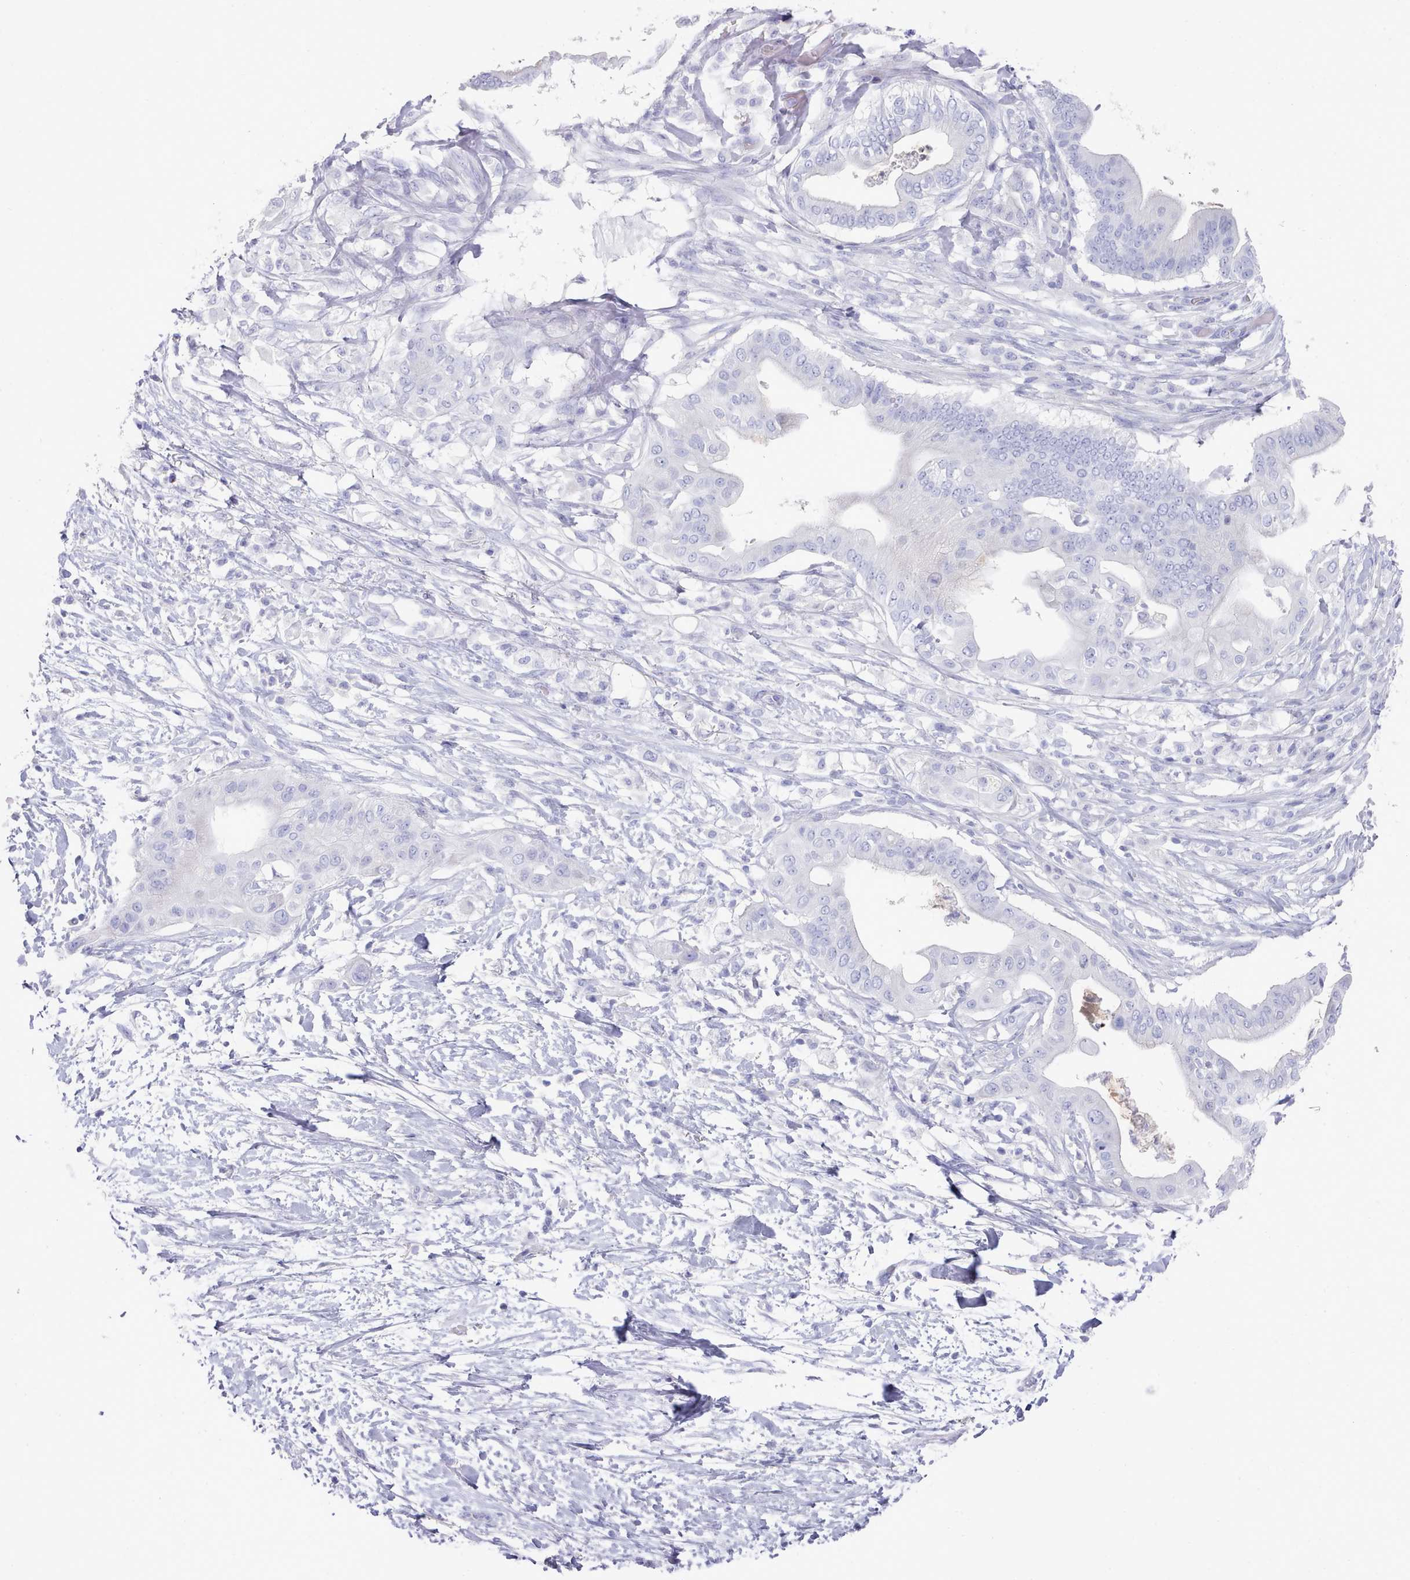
{"staining": {"intensity": "negative", "quantity": "none", "location": "none"}, "tissue": "pancreatic cancer", "cell_type": "Tumor cells", "image_type": "cancer", "snomed": [{"axis": "morphology", "description": "Adenocarcinoma, NOS"}, {"axis": "topography", "description": "Pancreas"}], "caption": "The histopathology image shows no staining of tumor cells in pancreatic cancer.", "gene": "LRRC37A", "patient": {"sex": "male", "age": 68}}